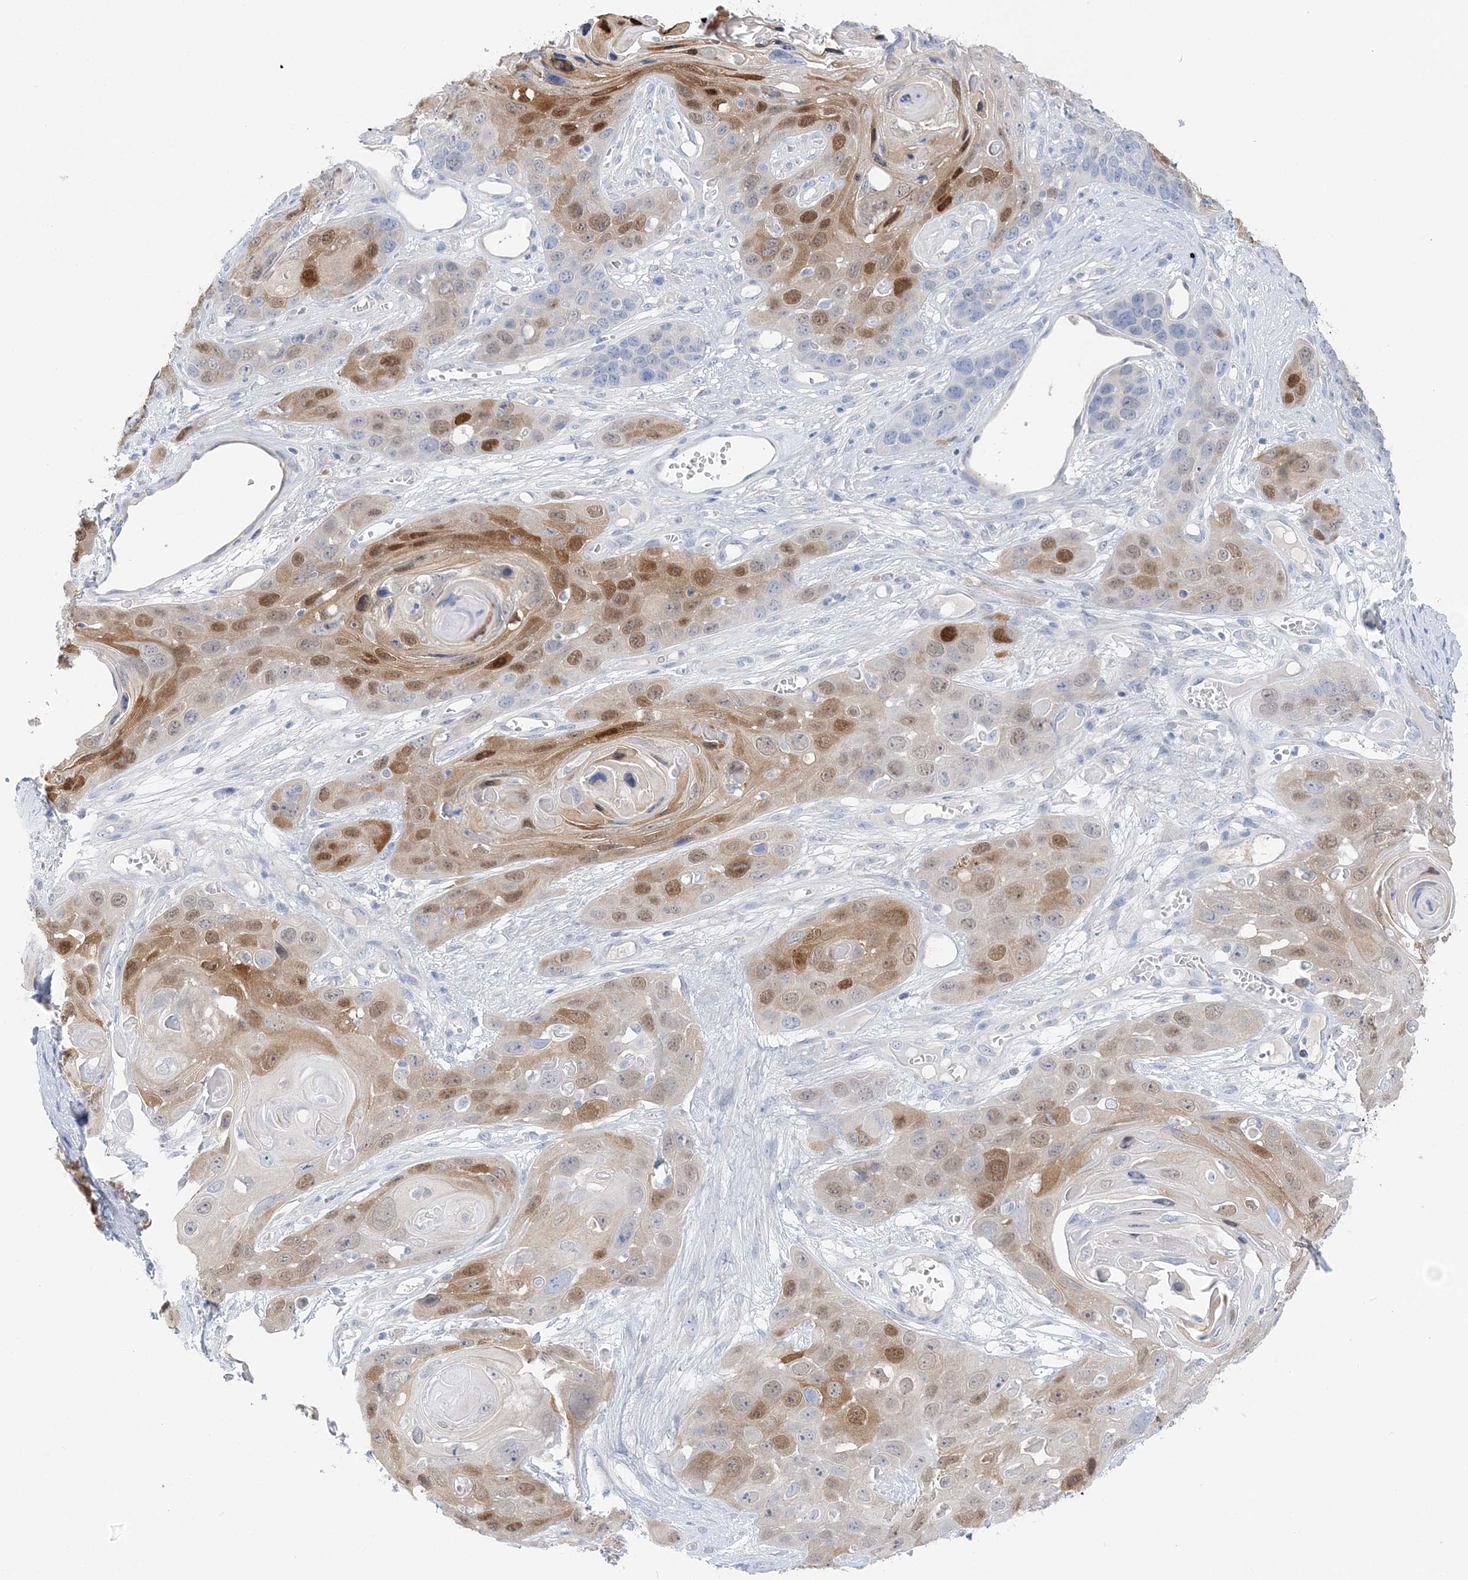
{"staining": {"intensity": "moderate", "quantity": "25%-75%", "location": "cytoplasmic/membranous,nuclear"}, "tissue": "skin cancer", "cell_type": "Tumor cells", "image_type": "cancer", "snomed": [{"axis": "morphology", "description": "Squamous cell carcinoma, NOS"}, {"axis": "topography", "description": "Skin"}], "caption": "Moderate cytoplasmic/membranous and nuclear staining for a protein is present in about 25%-75% of tumor cells of skin squamous cell carcinoma using immunohistochemistry (IHC).", "gene": "HMGCS1", "patient": {"sex": "male", "age": 55}}